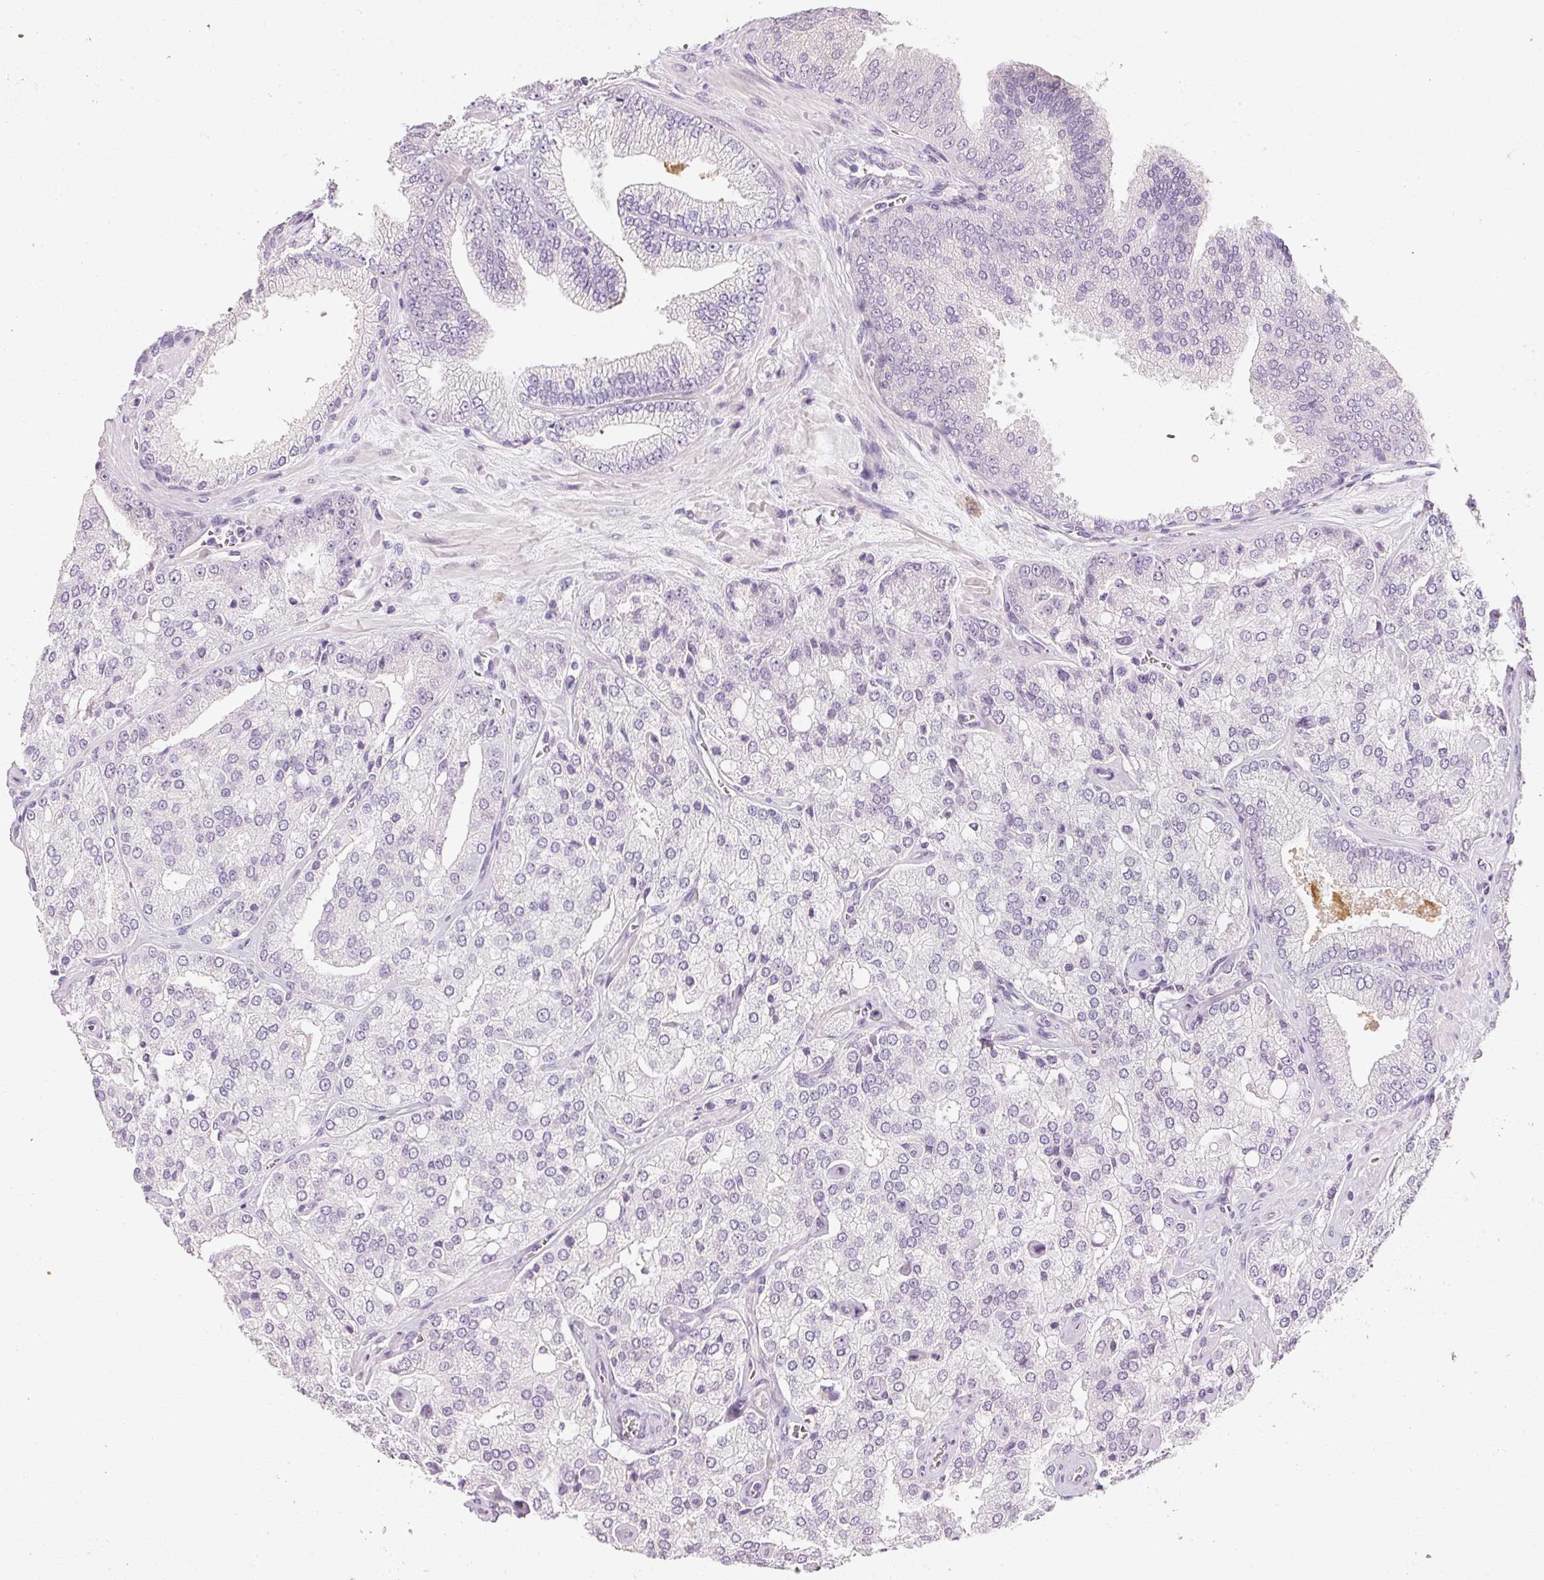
{"staining": {"intensity": "negative", "quantity": "none", "location": "none"}, "tissue": "prostate cancer", "cell_type": "Tumor cells", "image_type": "cancer", "snomed": [{"axis": "morphology", "description": "Adenocarcinoma, High grade"}, {"axis": "topography", "description": "Prostate"}], "caption": "The photomicrograph displays no staining of tumor cells in prostate cancer (adenocarcinoma (high-grade)). (DAB immunohistochemistry (IHC) with hematoxylin counter stain).", "gene": "ELAVL3", "patient": {"sex": "male", "age": 68}}